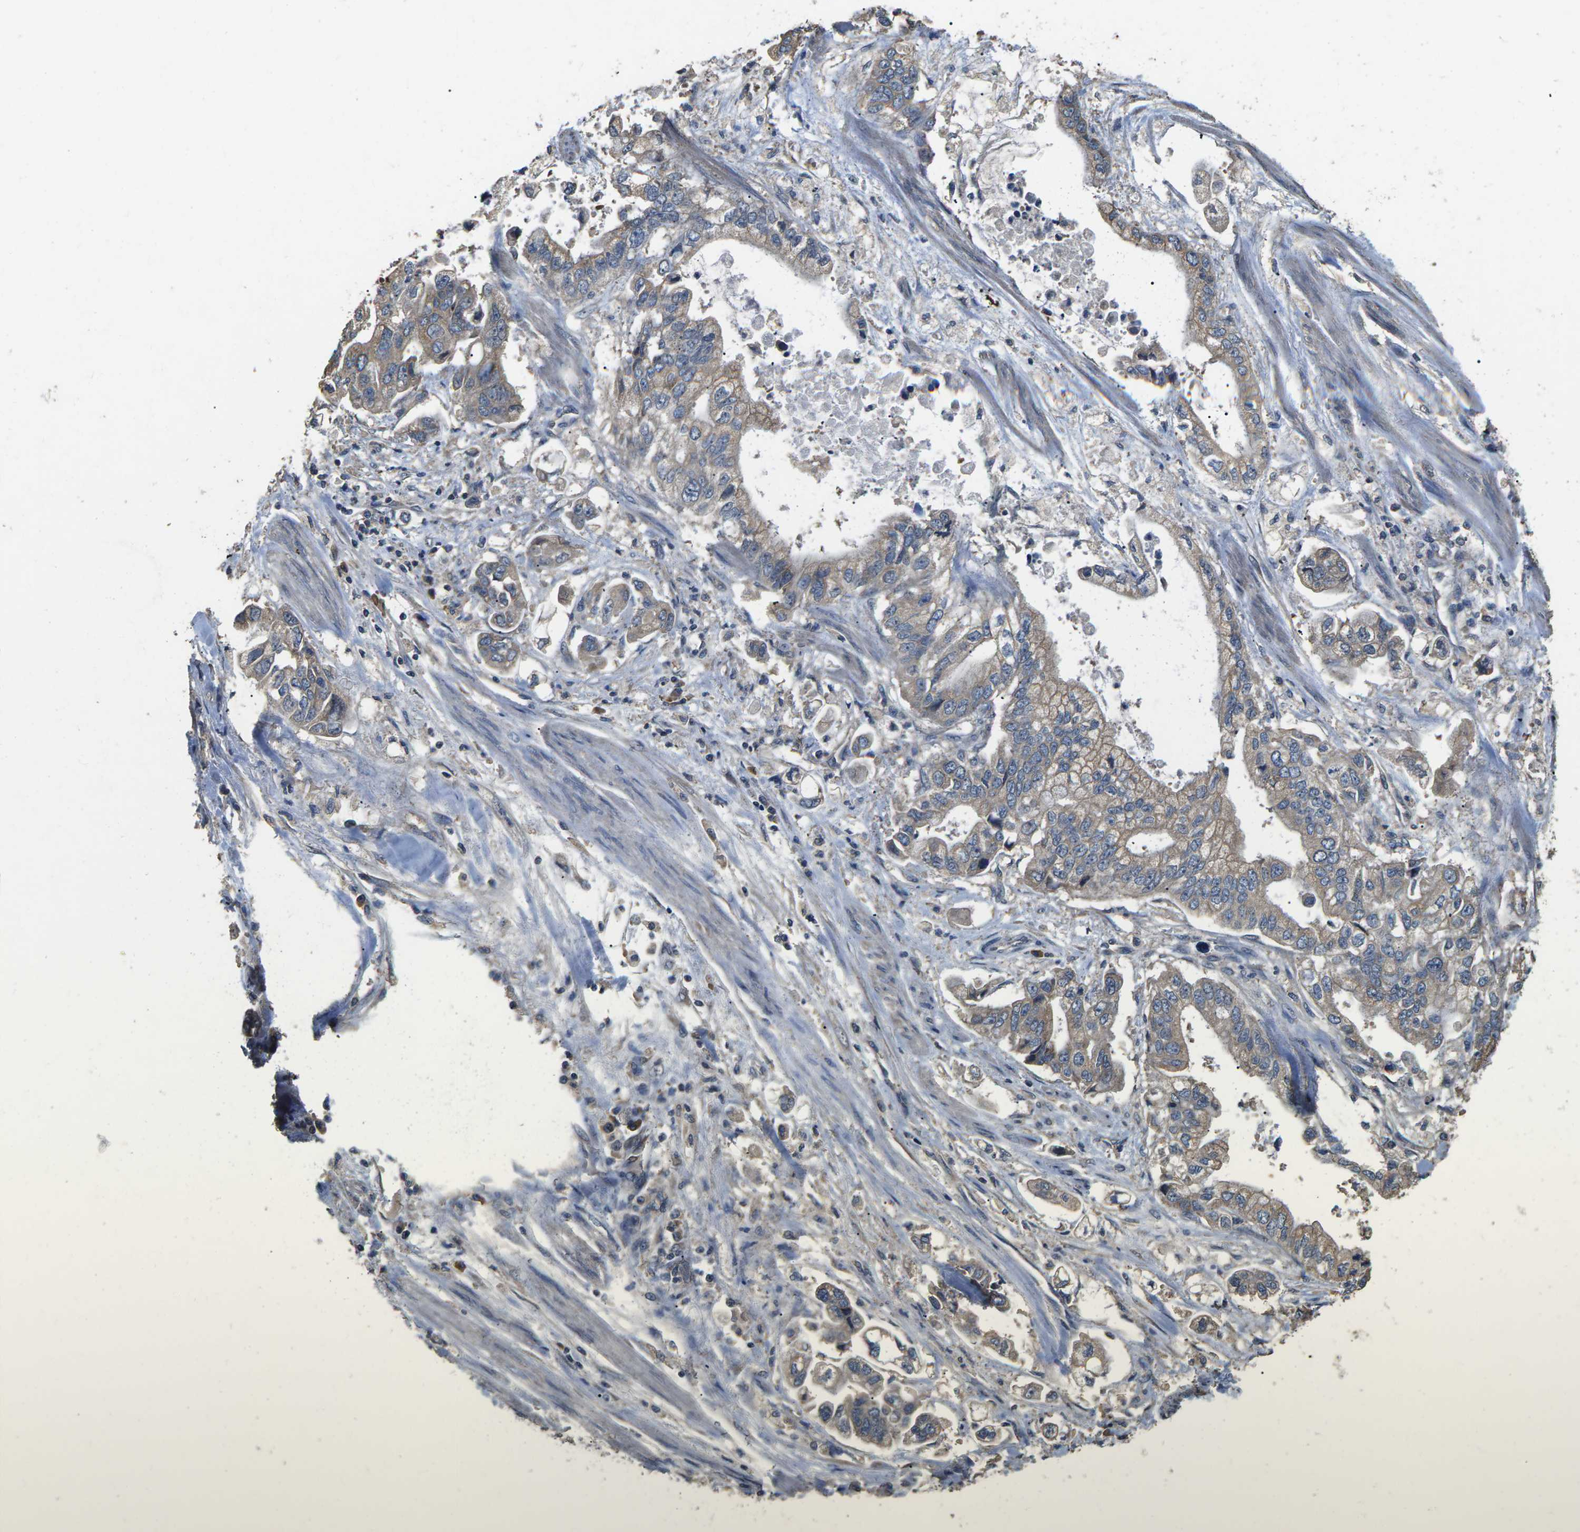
{"staining": {"intensity": "weak", "quantity": "<25%", "location": "cytoplasmic/membranous"}, "tissue": "stomach cancer", "cell_type": "Tumor cells", "image_type": "cancer", "snomed": [{"axis": "morphology", "description": "Normal tissue, NOS"}, {"axis": "morphology", "description": "Adenocarcinoma, NOS"}, {"axis": "topography", "description": "Stomach"}], "caption": "A micrograph of human stomach cancer is negative for staining in tumor cells.", "gene": "B4GAT1", "patient": {"sex": "male", "age": 62}}